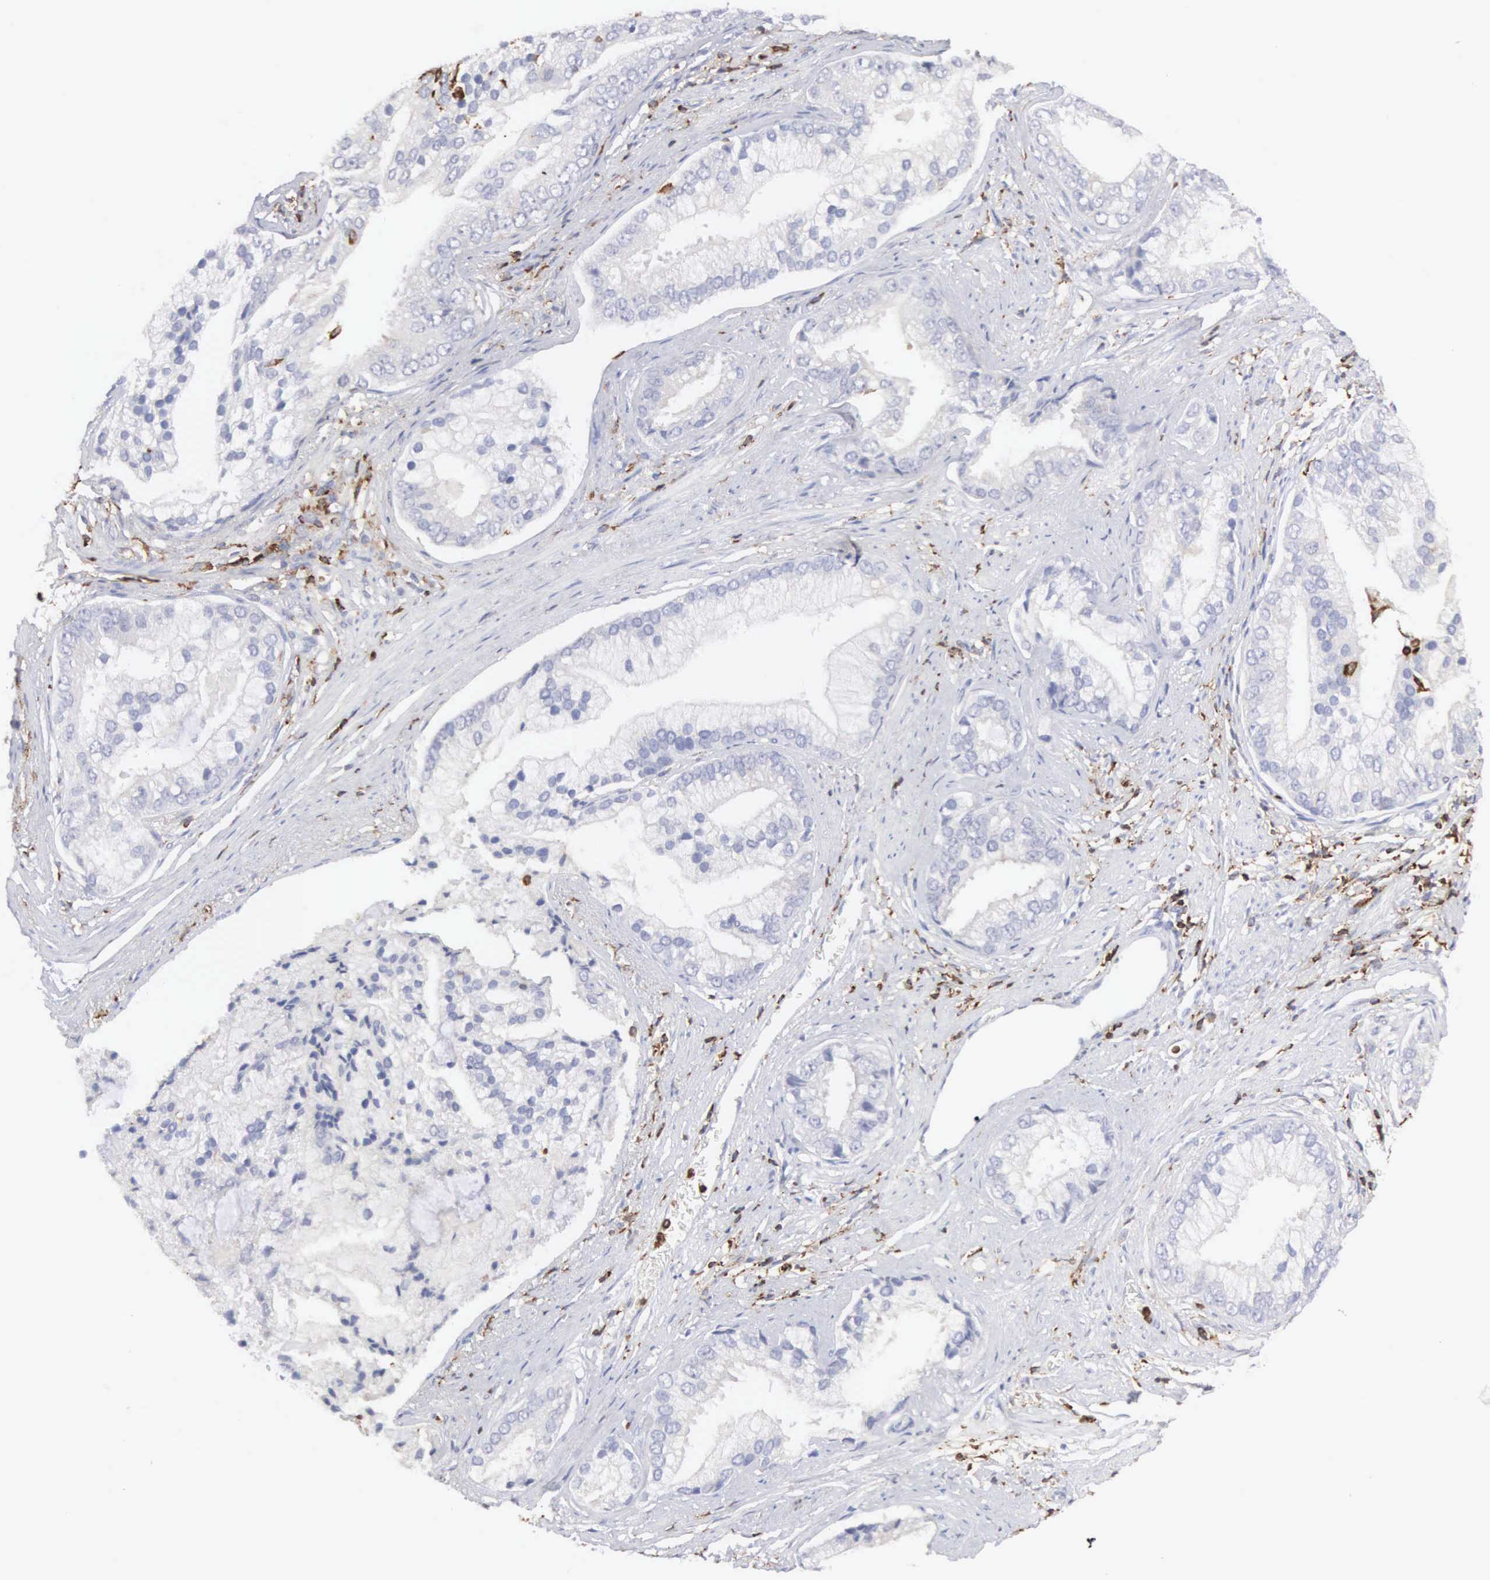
{"staining": {"intensity": "negative", "quantity": "none", "location": "none"}, "tissue": "colorectal cancer", "cell_type": "Tumor cells", "image_type": "cancer", "snomed": [{"axis": "morphology", "description": "Adenocarcinoma, NOS"}, {"axis": "topography", "description": "Colon"}], "caption": "Immunohistochemical staining of human colorectal adenocarcinoma displays no significant positivity in tumor cells.", "gene": "SH3BP1", "patient": {"sex": "female", "age": 86}}